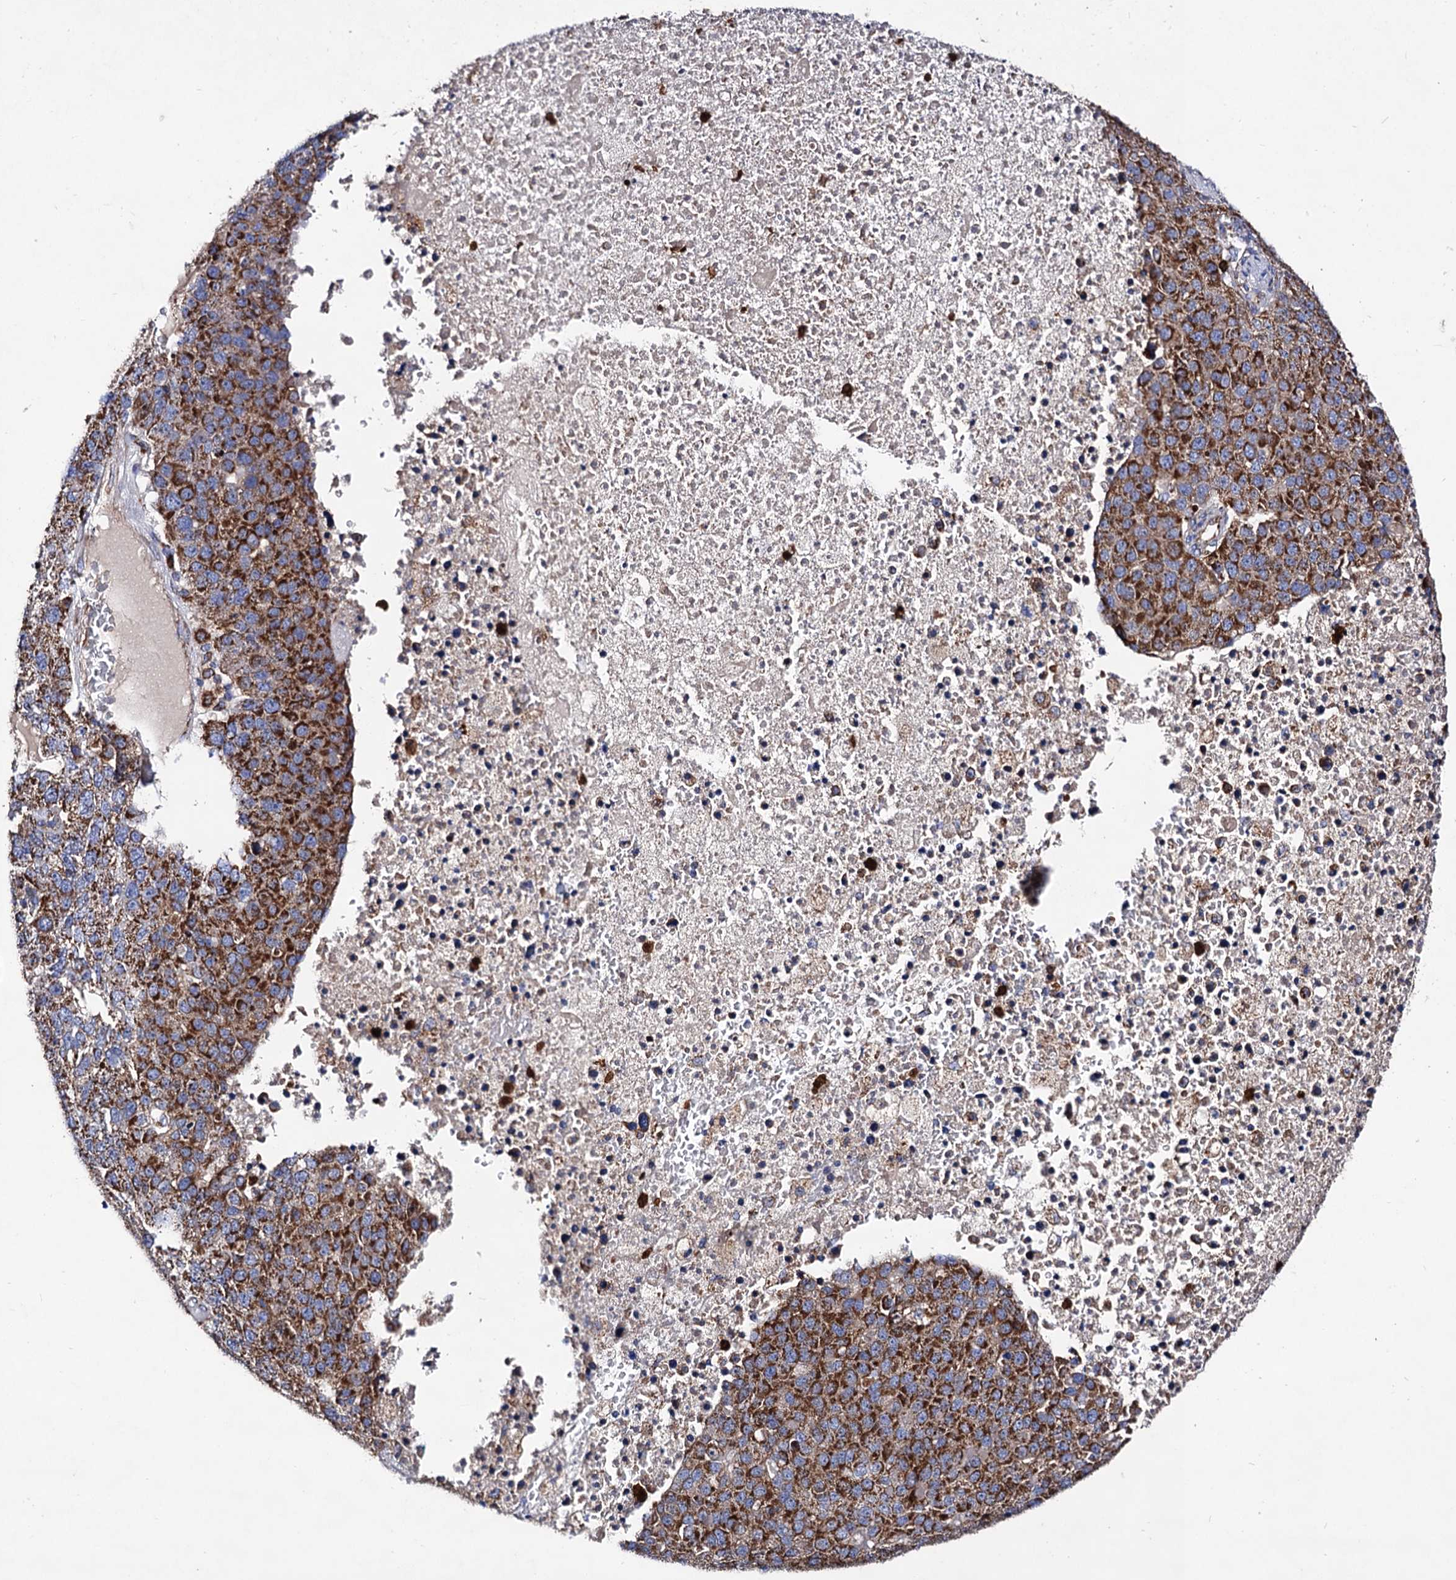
{"staining": {"intensity": "strong", "quantity": ">75%", "location": "cytoplasmic/membranous"}, "tissue": "pancreatic cancer", "cell_type": "Tumor cells", "image_type": "cancer", "snomed": [{"axis": "morphology", "description": "Adenocarcinoma, NOS"}, {"axis": "topography", "description": "Pancreas"}], "caption": "An image of pancreatic cancer stained for a protein displays strong cytoplasmic/membranous brown staining in tumor cells.", "gene": "ACAD9", "patient": {"sex": "female", "age": 61}}